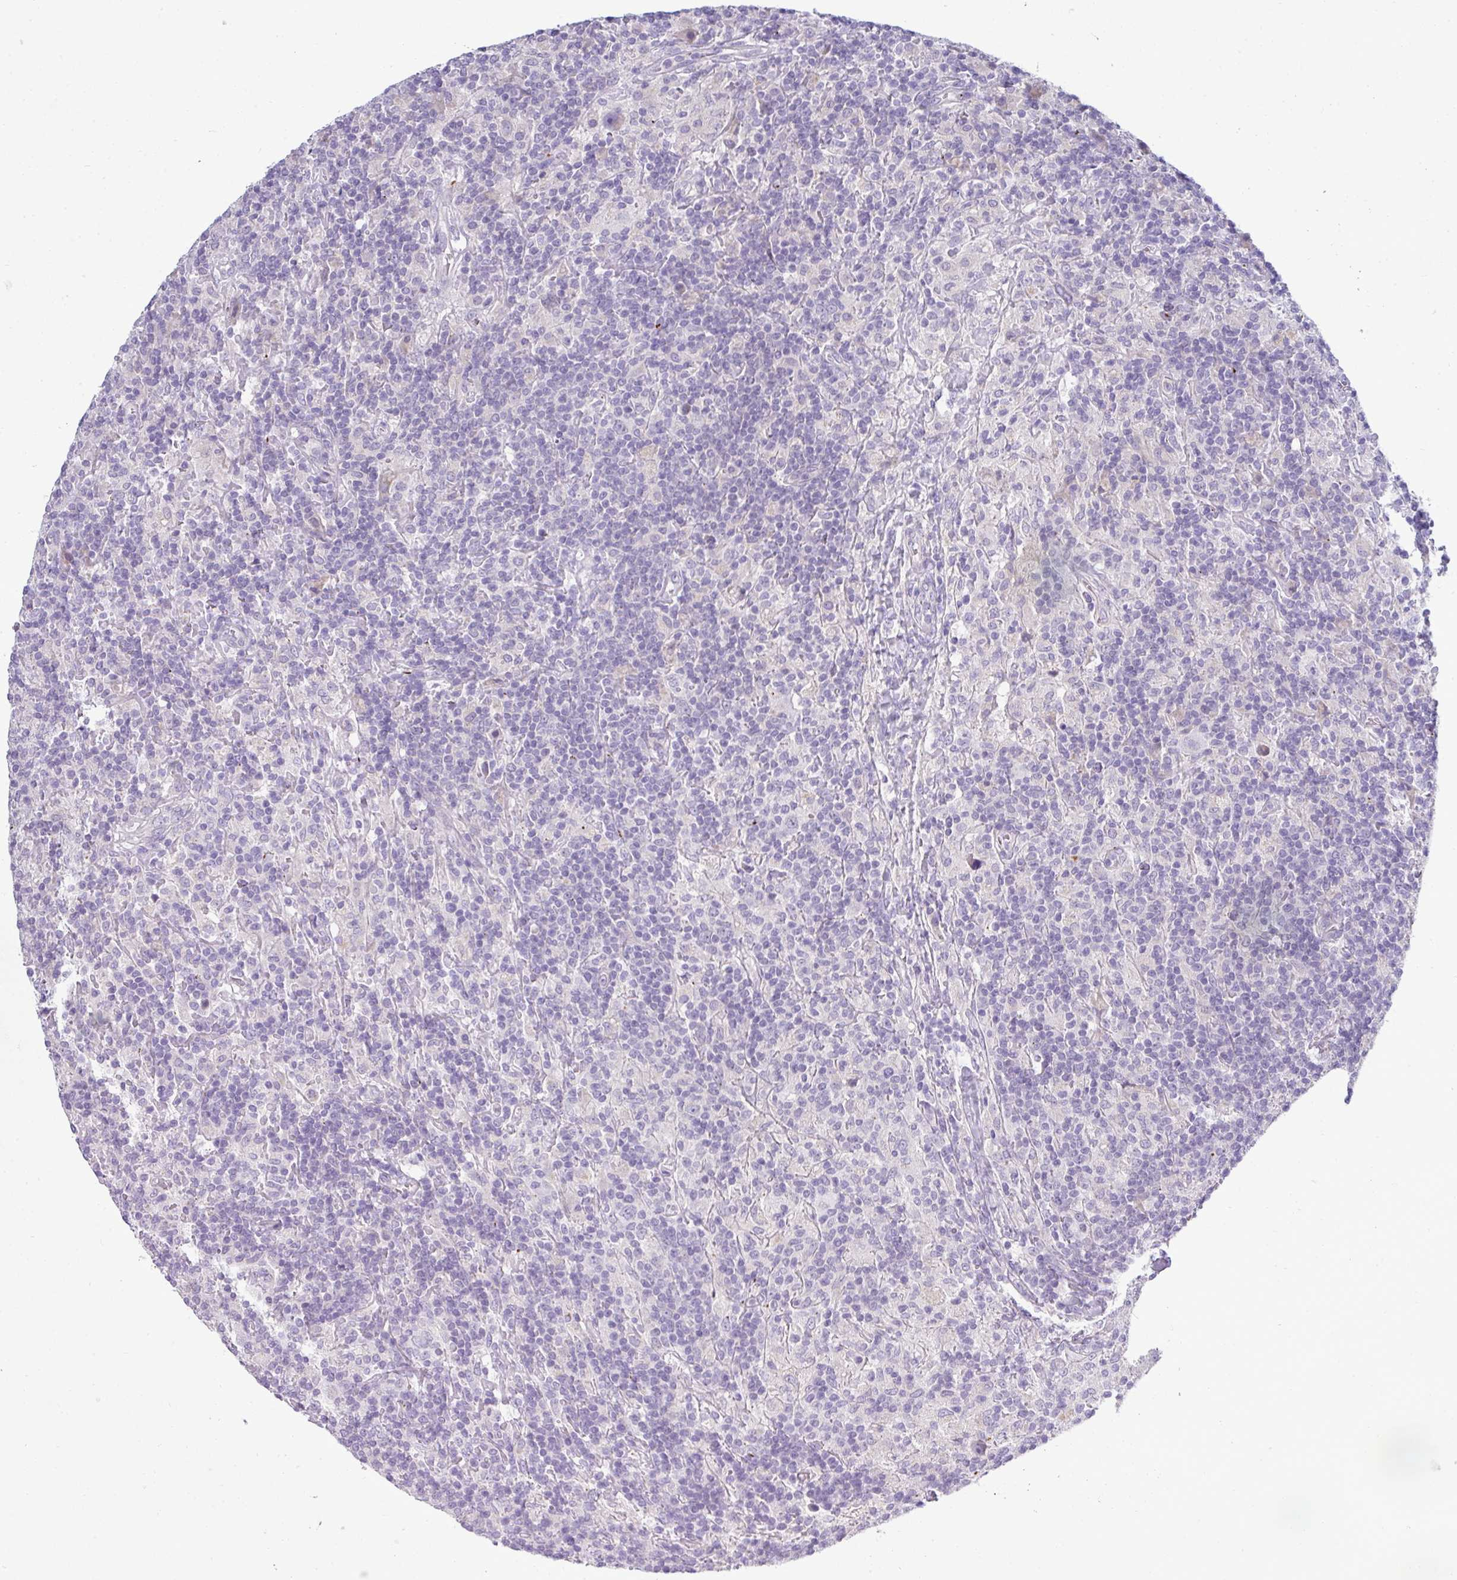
{"staining": {"intensity": "negative", "quantity": "none", "location": "none"}, "tissue": "lymphoma", "cell_type": "Tumor cells", "image_type": "cancer", "snomed": [{"axis": "morphology", "description": "Hodgkin's disease, NOS"}, {"axis": "topography", "description": "Lymph node"}], "caption": "Tumor cells show no significant expression in lymphoma.", "gene": "ASXL3", "patient": {"sex": "male", "age": 70}}